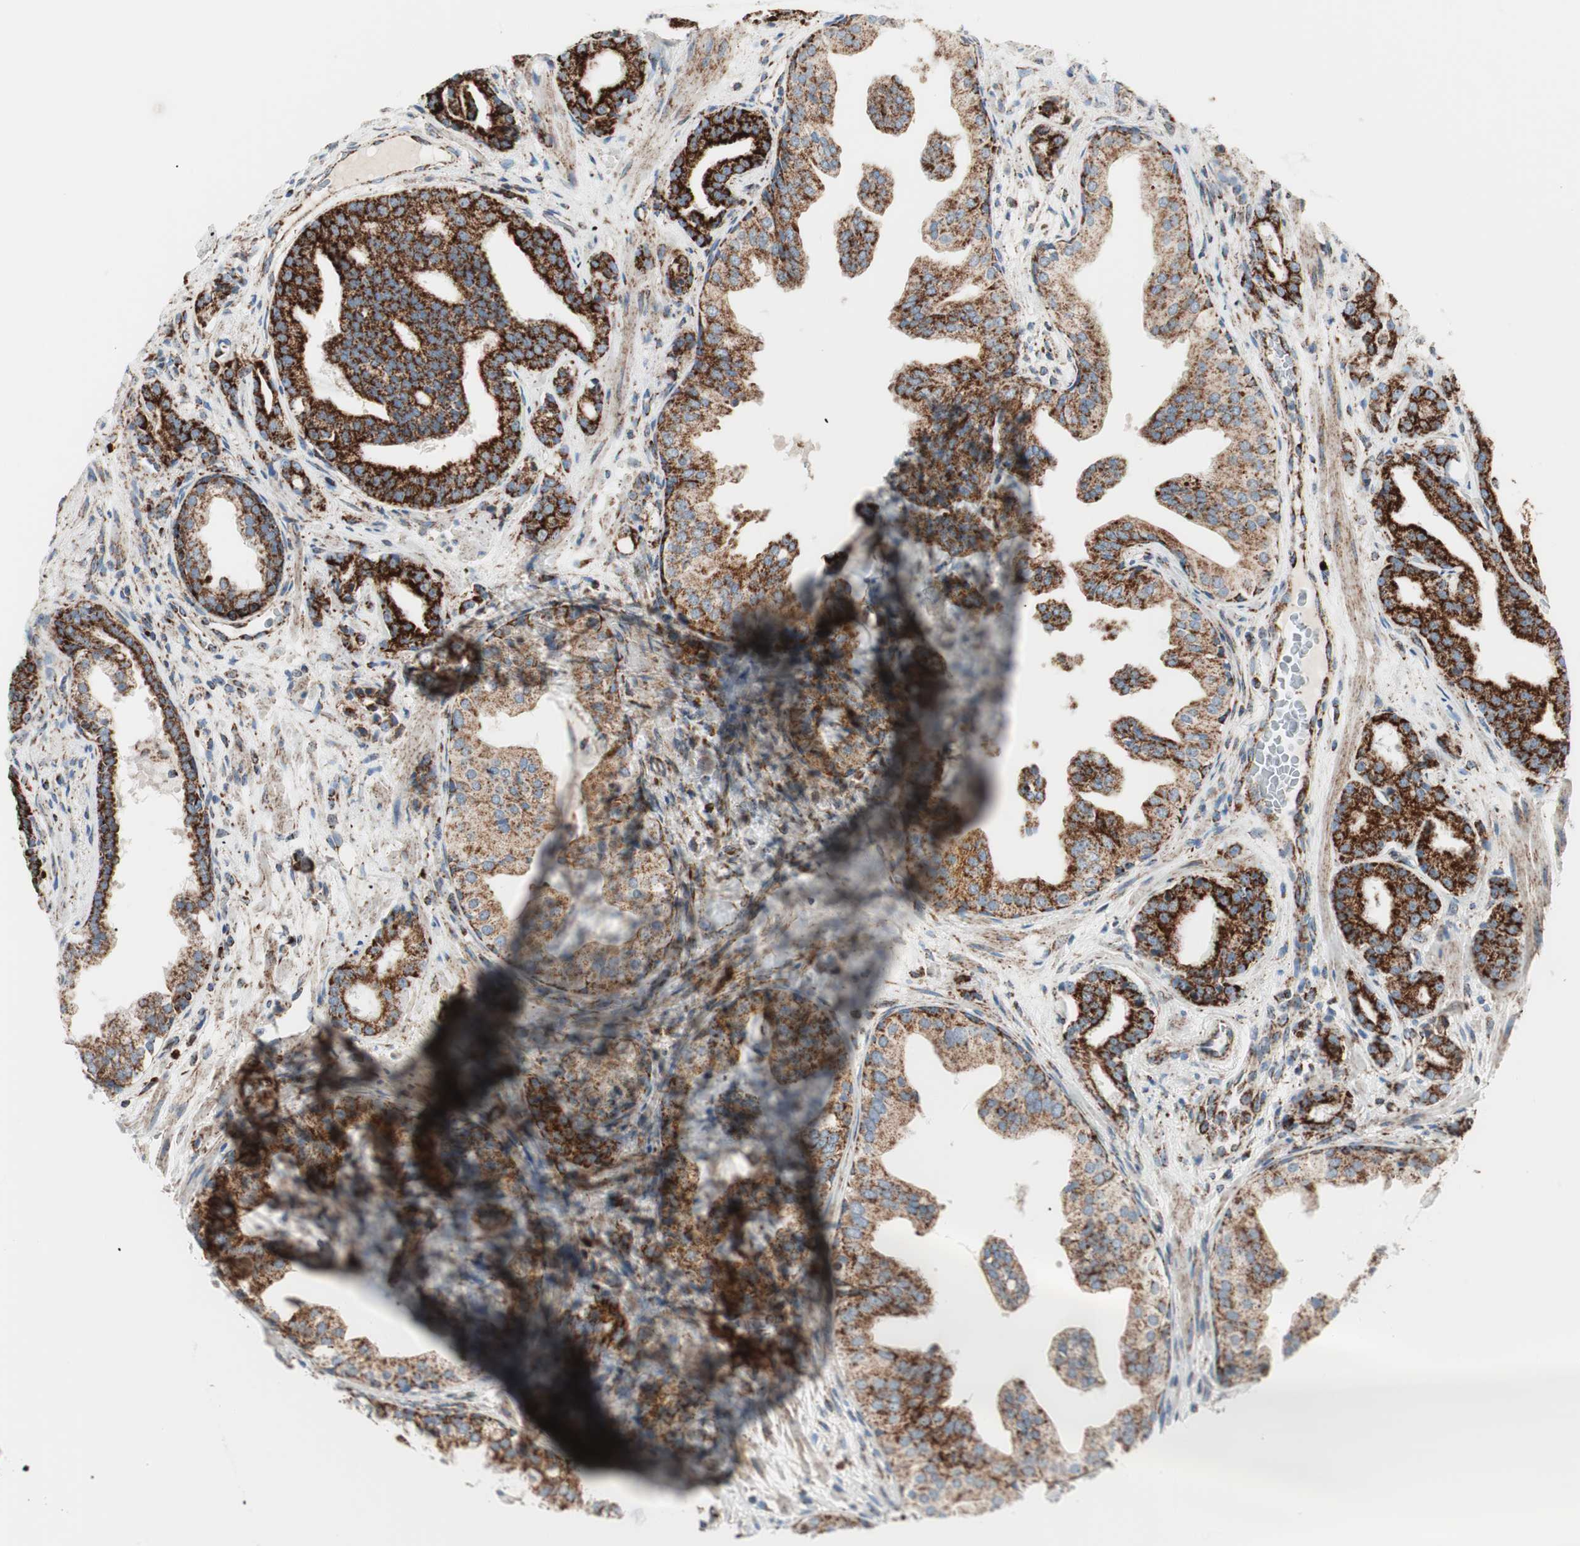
{"staining": {"intensity": "strong", "quantity": ">75%", "location": "cytoplasmic/membranous"}, "tissue": "prostate cancer", "cell_type": "Tumor cells", "image_type": "cancer", "snomed": [{"axis": "morphology", "description": "Adenocarcinoma, Low grade"}, {"axis": "topography", "description": "Prostate"}], "caption": "Low-grade adenocarcinoma (prostate) stained with a protein marker displays strong staining in tumor cells.", "gene": "TOMM20", "patient": {"sex": "male", "age": 63}}